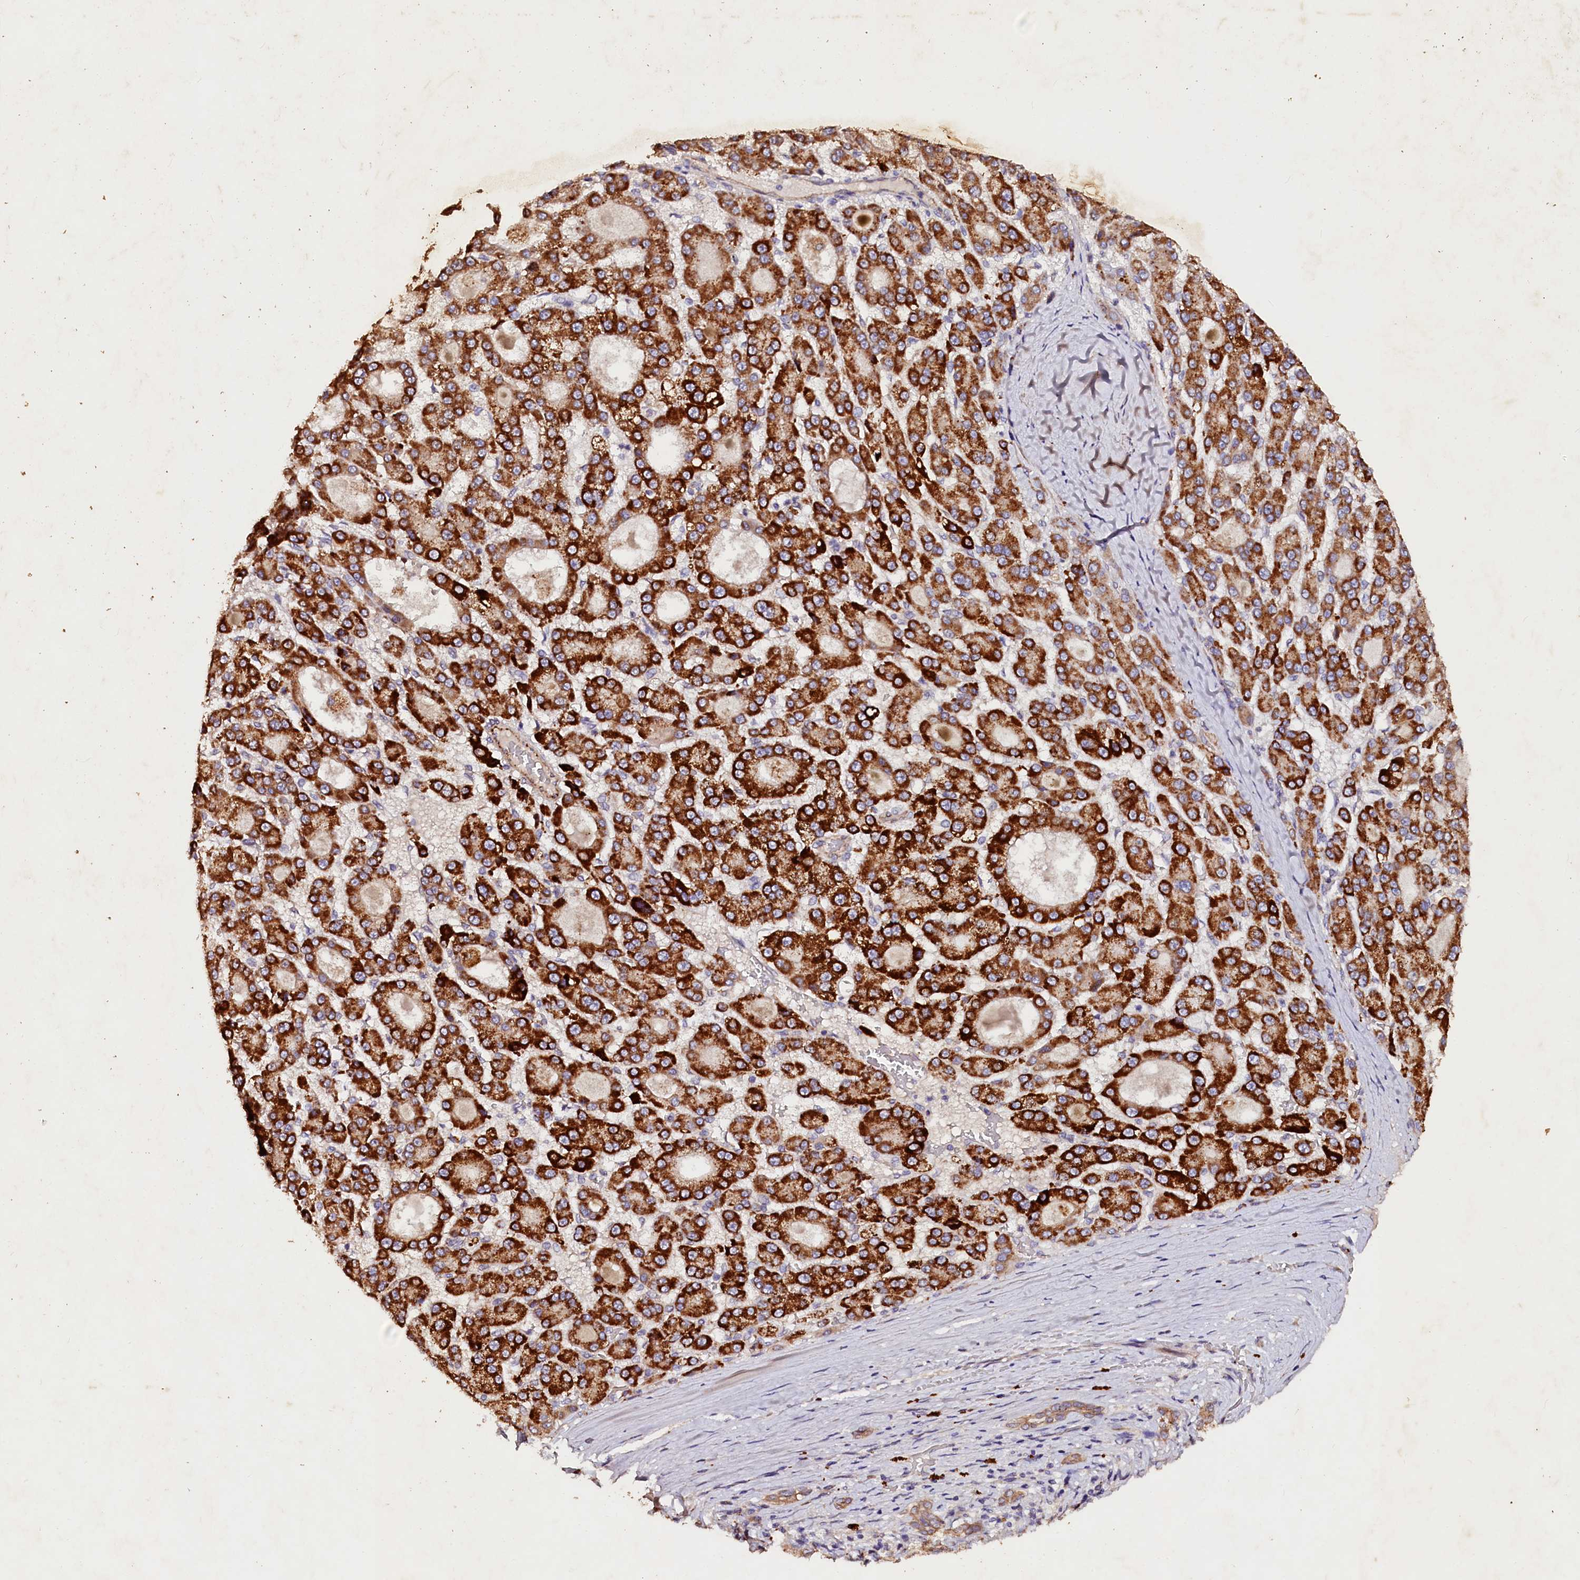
{"staining": {"intensity": "strong", "quantity": ">75%", "location": "cytoplasmic/membranous"}, "tissue": "liver cancer", "cell_type": "Tumor cells", "image_type": "cancer", "snomed": [{"axis": "morphology", "description": "Carcinoma, Hepatocellular, NOS"}, {"axis": "topography", "description": "Liver"}], "caption": "Approximately >75% of tumor cells in human liver cancer (hepatocellular carcinoma) show strong cytoplasmic/membranous protein staining as visualized by brown immunohistochemical staining.", "gene": "VPS36", "patient": {"sex": "male", "age": 70}}